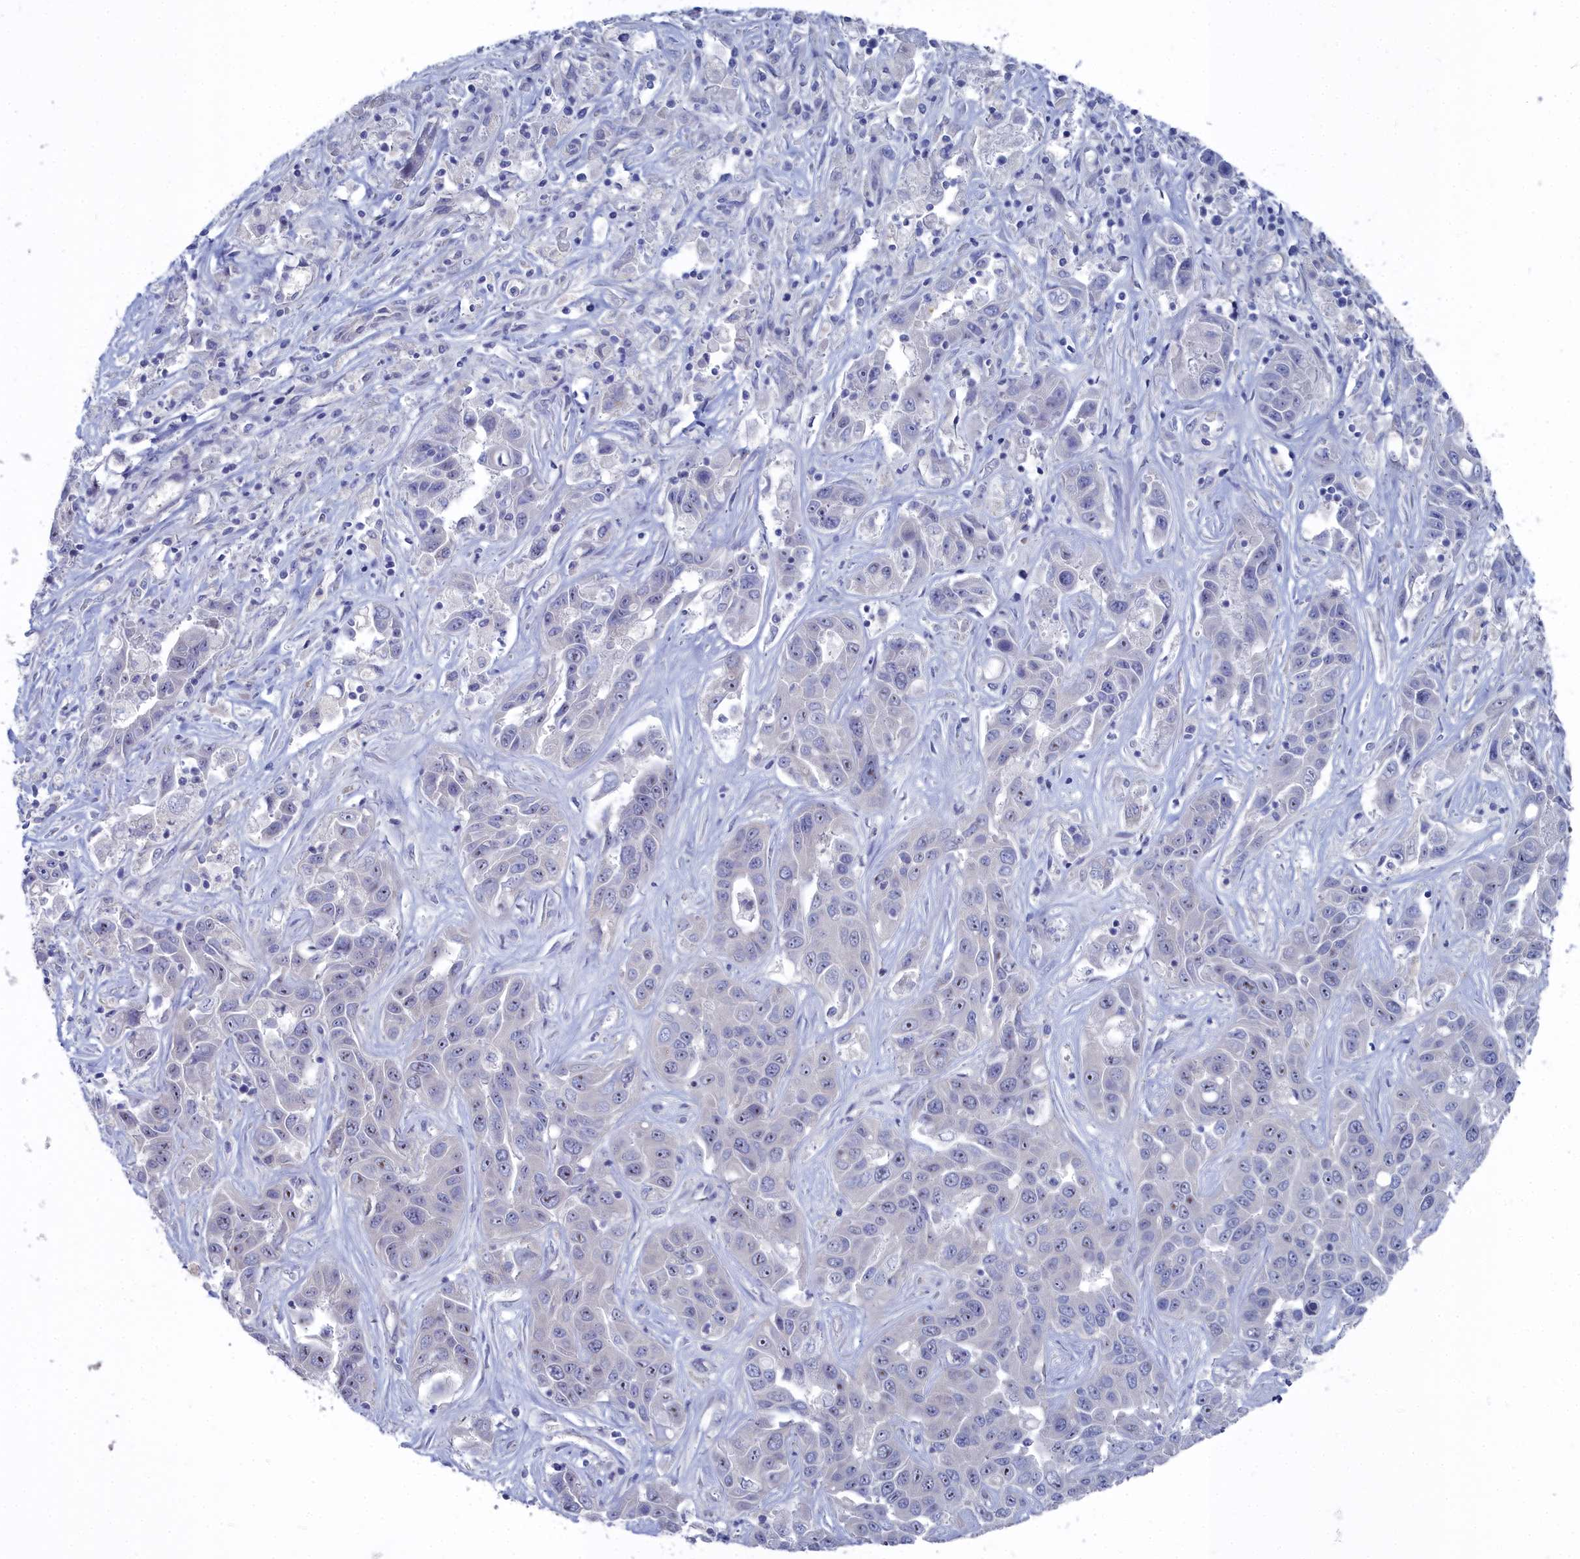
{"staining": {"intensity": "negative", "quantity": "none", "location": "none"}, "tissue": "liver cancer", "cell_type": "Tumor cells", "image_type": "cancer", "snomed": [{"axis": "morphology", "description": "Cholangiocarcinoma"}, {"axis": "topography", "description": "Liver"}], "caption": "Liver cancer stained for a protein using IHC displays no expression tumor cells.", "gene": "CCDC149", "patient": {"sex": "female", "age": 52}}